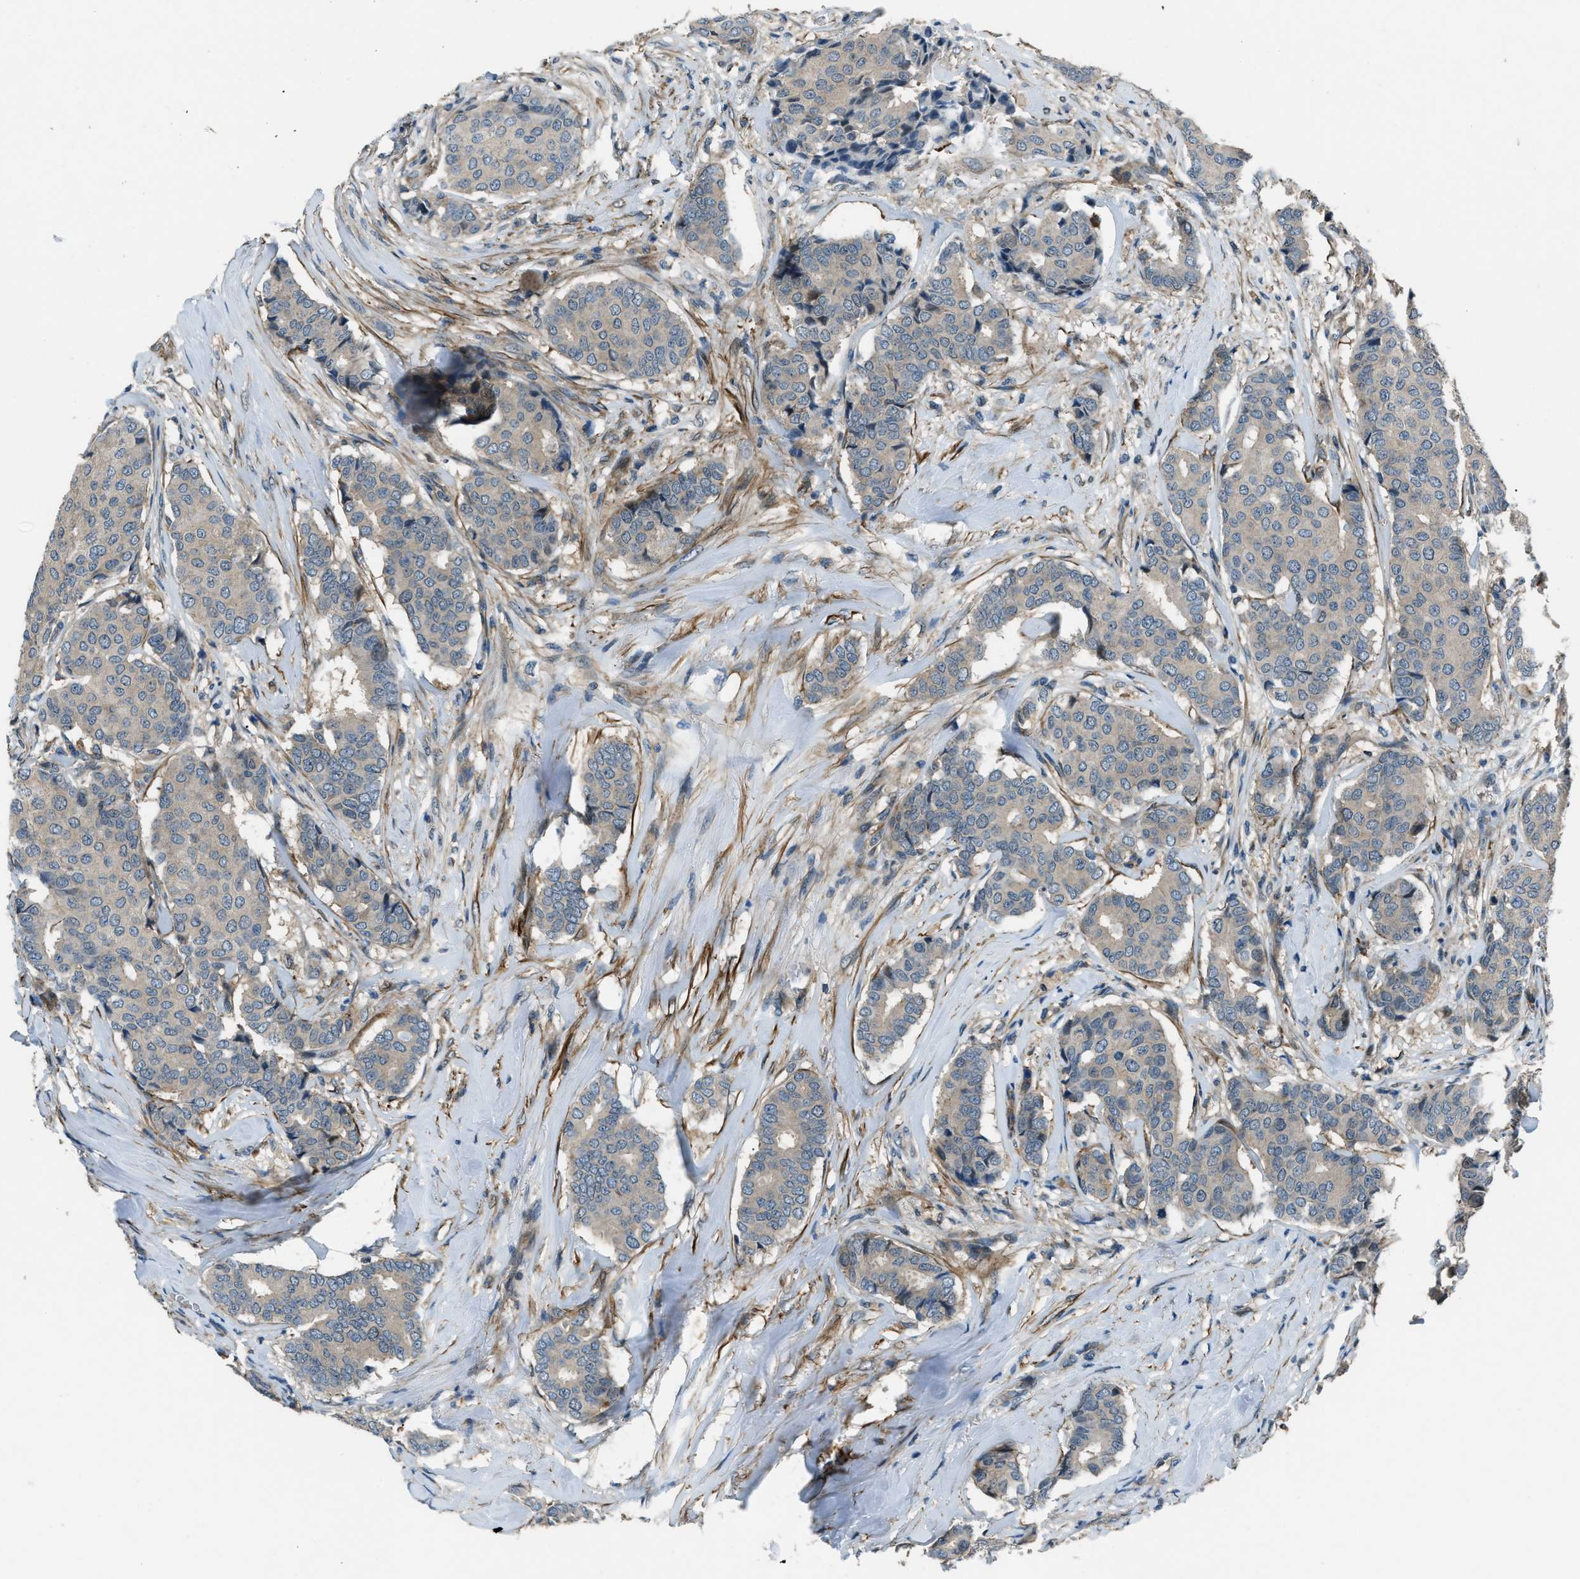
{"staining": {"intensity": "negative", "quantity": "none", "location": "none"}, "tissue": "breast cancer", "cell_type": "Tumor cells", "image_type": "cancer", "snomed": [{"axis": "morphology", "description": "Duct carcinoma"}, {"axis": "topography", "description": "Breast"}], "caption": "This is a photomicrograph of IHC staining of breast infiltrating ductal carcinoma, which shows no staining in tumor cells. (IHC, brightfield microscopy, high magnification).", "gene": "NUDCD3", "patient": {"sex": "female", "age": 75}}